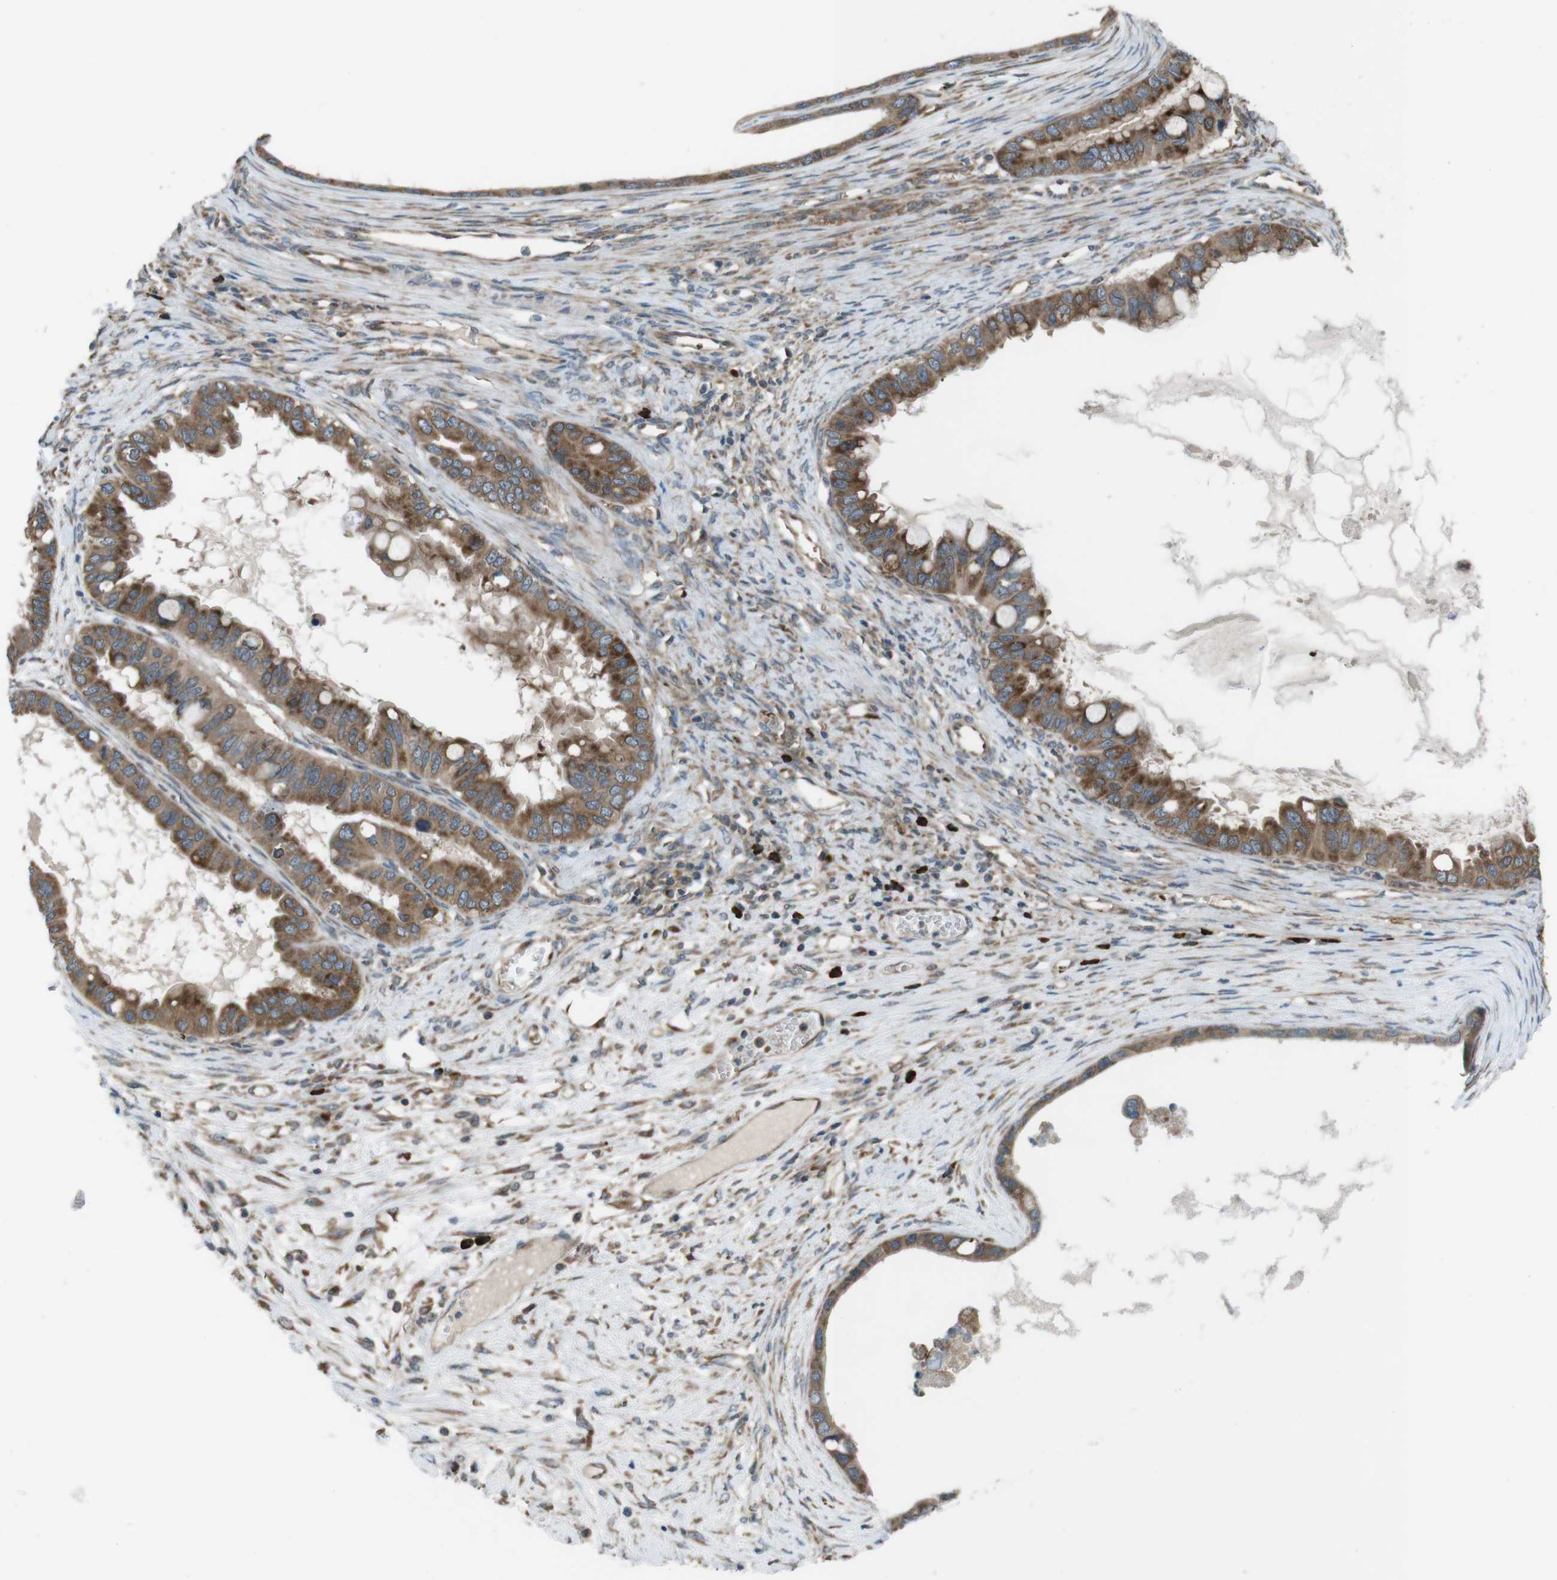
{"staining": {"intensity": "moderate", "quantity": ">75%", "location": "cytoplasmic/membranous"}, "tissue": "ovarian cancer", "cell_type": "Tumor cells", "image_type": "cancer", "snomed": [{"axis": "morphology", "description": "Cystadenocarcinoma, mucinous, NOS"}, {"axis": "topography", "description": "Ovary"}], "caption": "DAB immunohistochemical staining of human ovarian mucinous cystadenocarcinoma shows moderate cytoplasmic/membranous protein staining in approximately >75% of tumor cells. (Stains: DAB in brown, nuclei in blue, Microscopy: brightfield microscopy at high magnification).", "gene": "SSR3", "patient": {"sex": "female", "age": 80}}